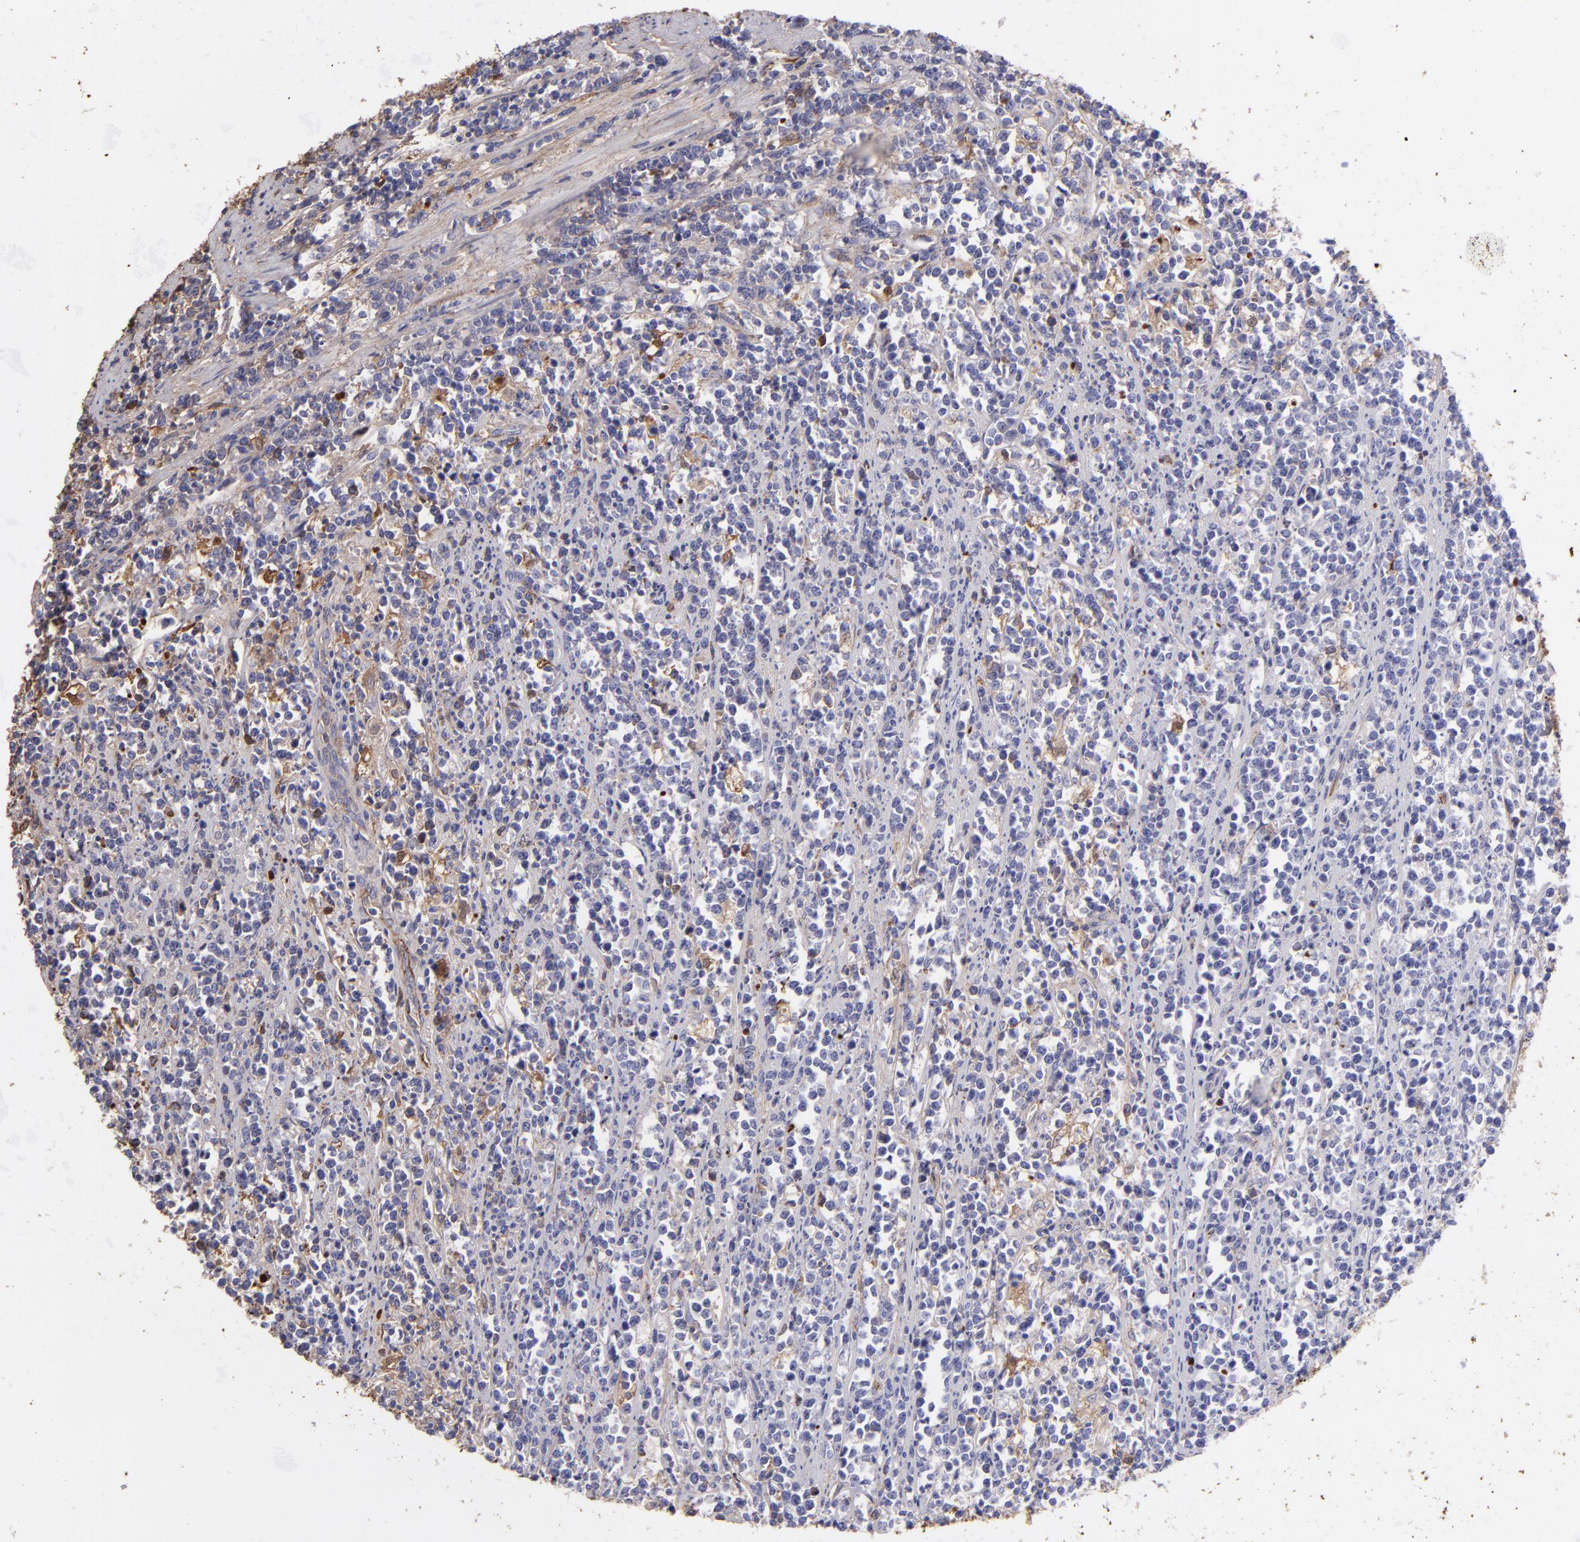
{"staining": {"intensity": "weak", "quantity": "<25%", "location": "cytoplasmic/membranous"}, "tissue": "lymphoma", "cell_type": "Tumor cells", "image_type": "cancer", "snomed": [{"axis": "morphology", "description": "Malignant lymphoma, non-Hodgkin's type, High grade"}, {"axis": "topography", "description": "Small intestine"}, {"axis": "topography", "description": "Colon"}], "caption": "An IHC photomicrograph of lymphoma is shown. There is no staining in tumor cells of lymphoma. (Stains: DAB immunohistochemistry with hematoxylin counter stain, Microscopy: brightfield microscopy at high magnification).", "gene": "FGB", "patient": {"sex": "male", "age": 8}}